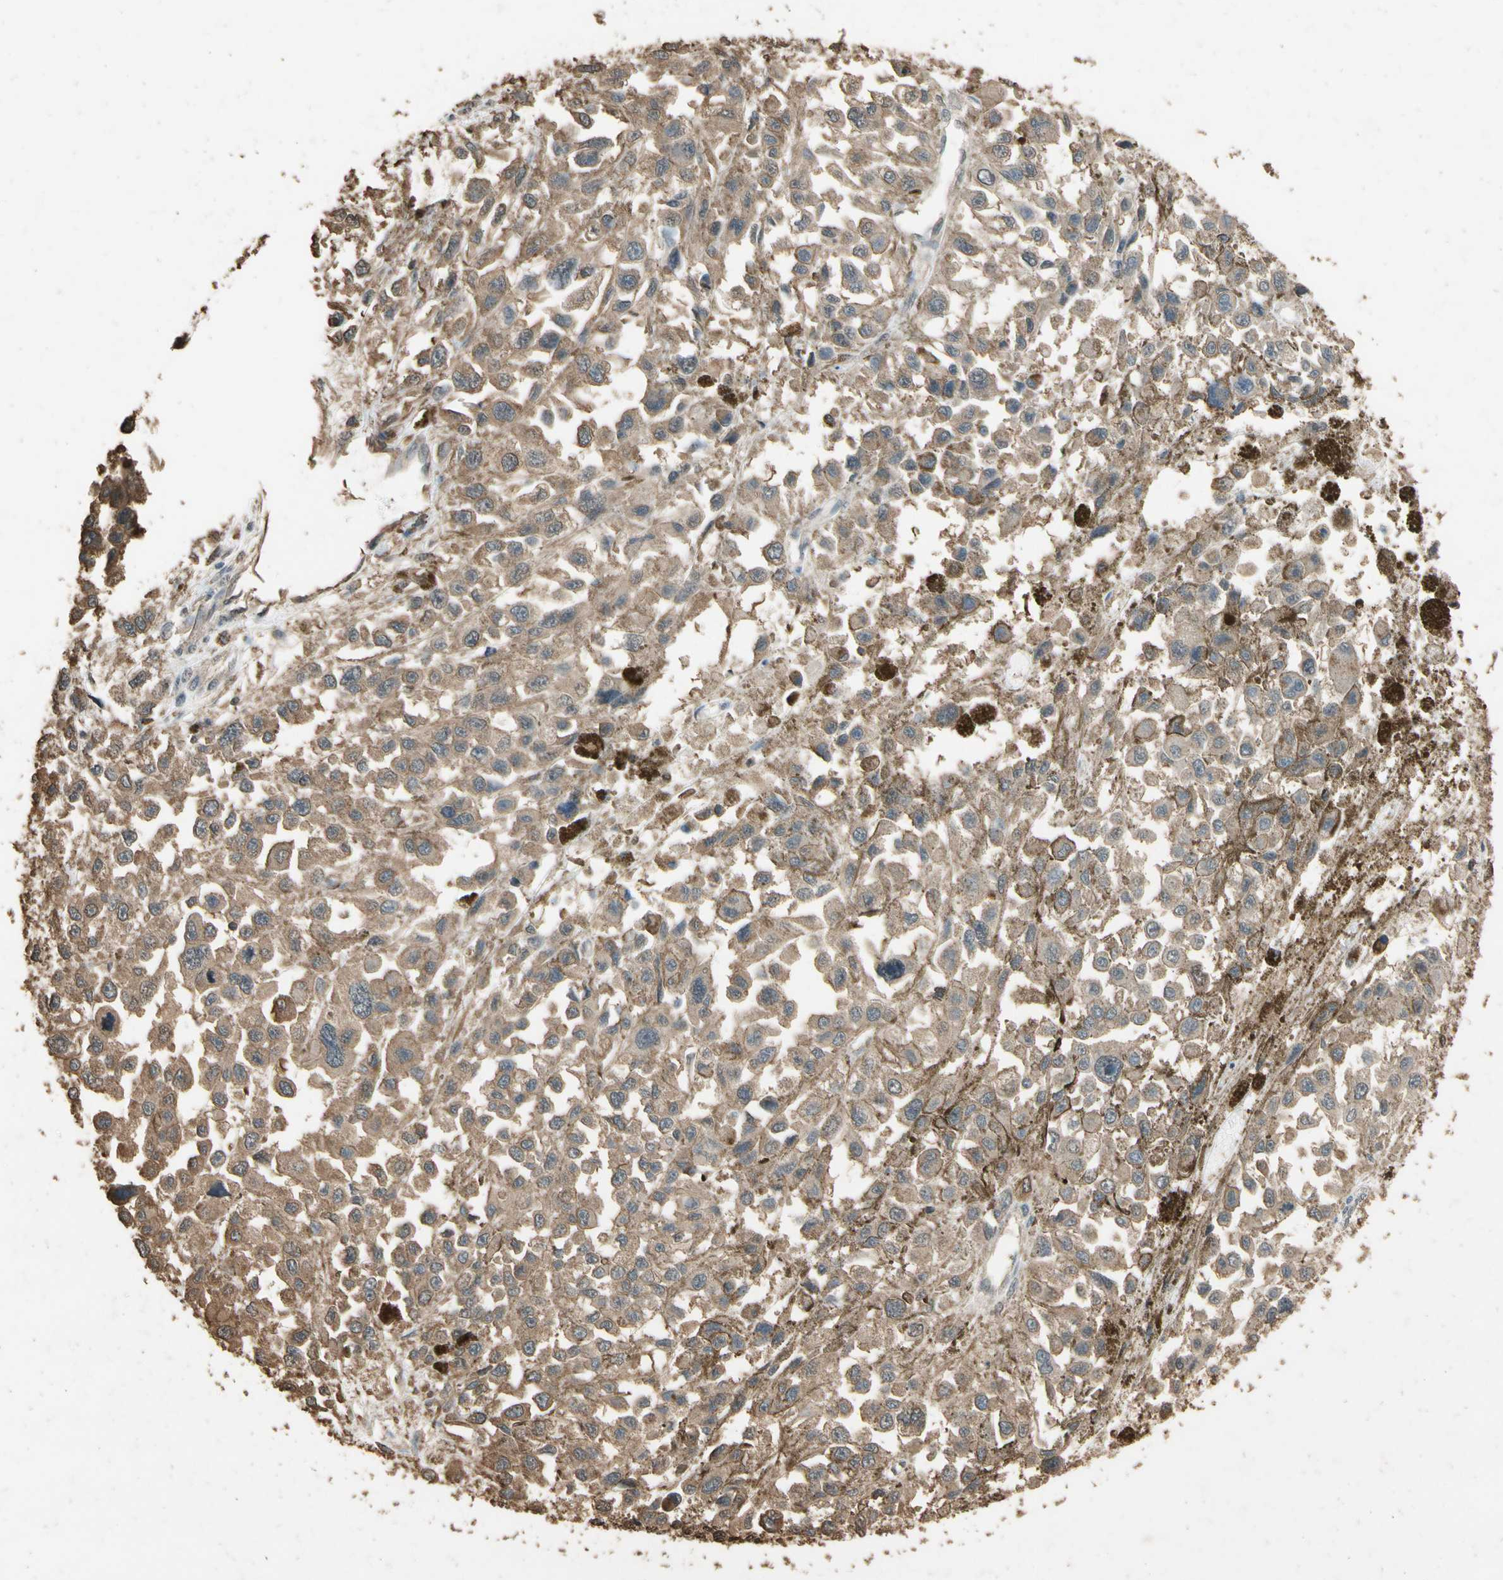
{"staining": {"intensity": "moderate", "quantity": ">75%", "location": "cytoplasmic/membranous"}, "tissue": "melanoma", "cell_type": "Tumor cells", "image_type": "cancer", "snomed": [{"axis": "morphology", "description": "Malignant melanoma, Metastatic site"}, {"axis": "topography", "description": "Lymph node"}], "caption": "Protein staining of malignant melanoma (metastatic site) tissue displays moderate cytoplasmic/membranous positivity in about >75% of tumor cells.", "gene": "TNFSF13B", "patient": {"sex": "male", "age": 59}}